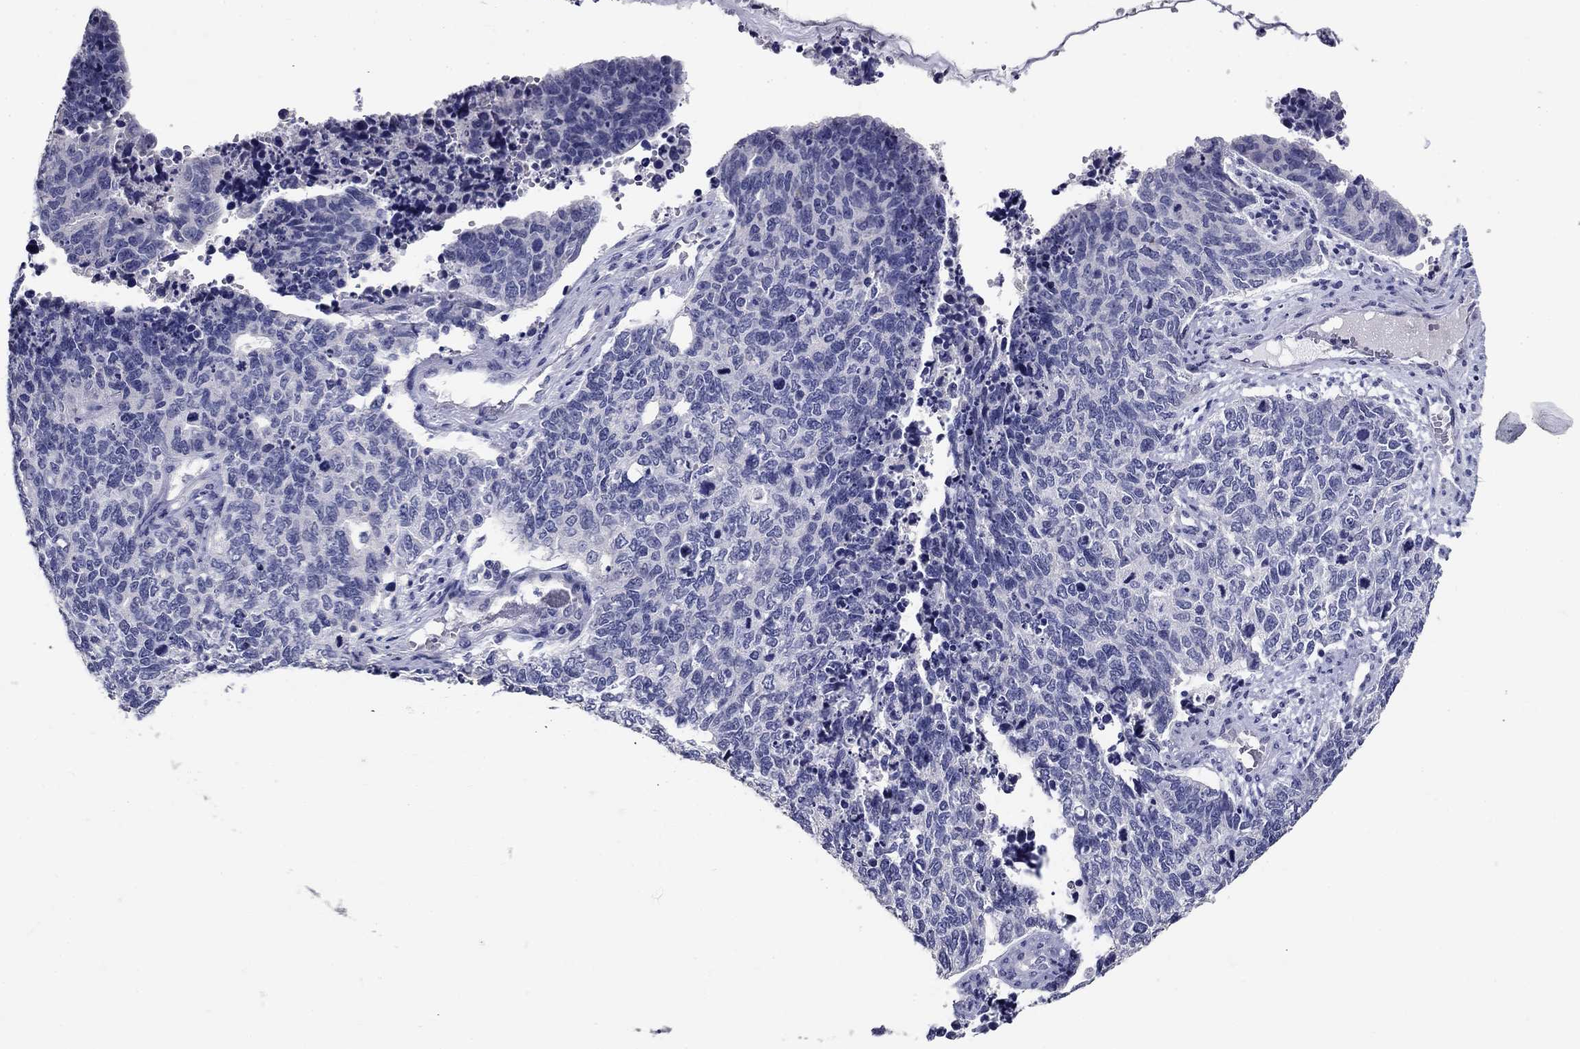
{"staining": {"intensity": "negative", "quantity": "none", "location": "none"}, "tissue": "cervical cancer", "cell_type": "Tumor cells", "image_type": "cancer", "snomed": [{"axis": "morphology", "description": "Squamous cell carcinoma, NOS"}, {"axis": "topography", "description": "Cervix"}], "caption": "Tumor cells are negative for protein expression in human cervical cancer. The staining was performed using DAB (3,3'-diaminobenzidine) to visualize the protein expression in brown, while the nuclei were stained in blue with hematoxylin (Magnification: 20x).", "gene": "POMC", "patient": {"sex": "female", "age": 63}}